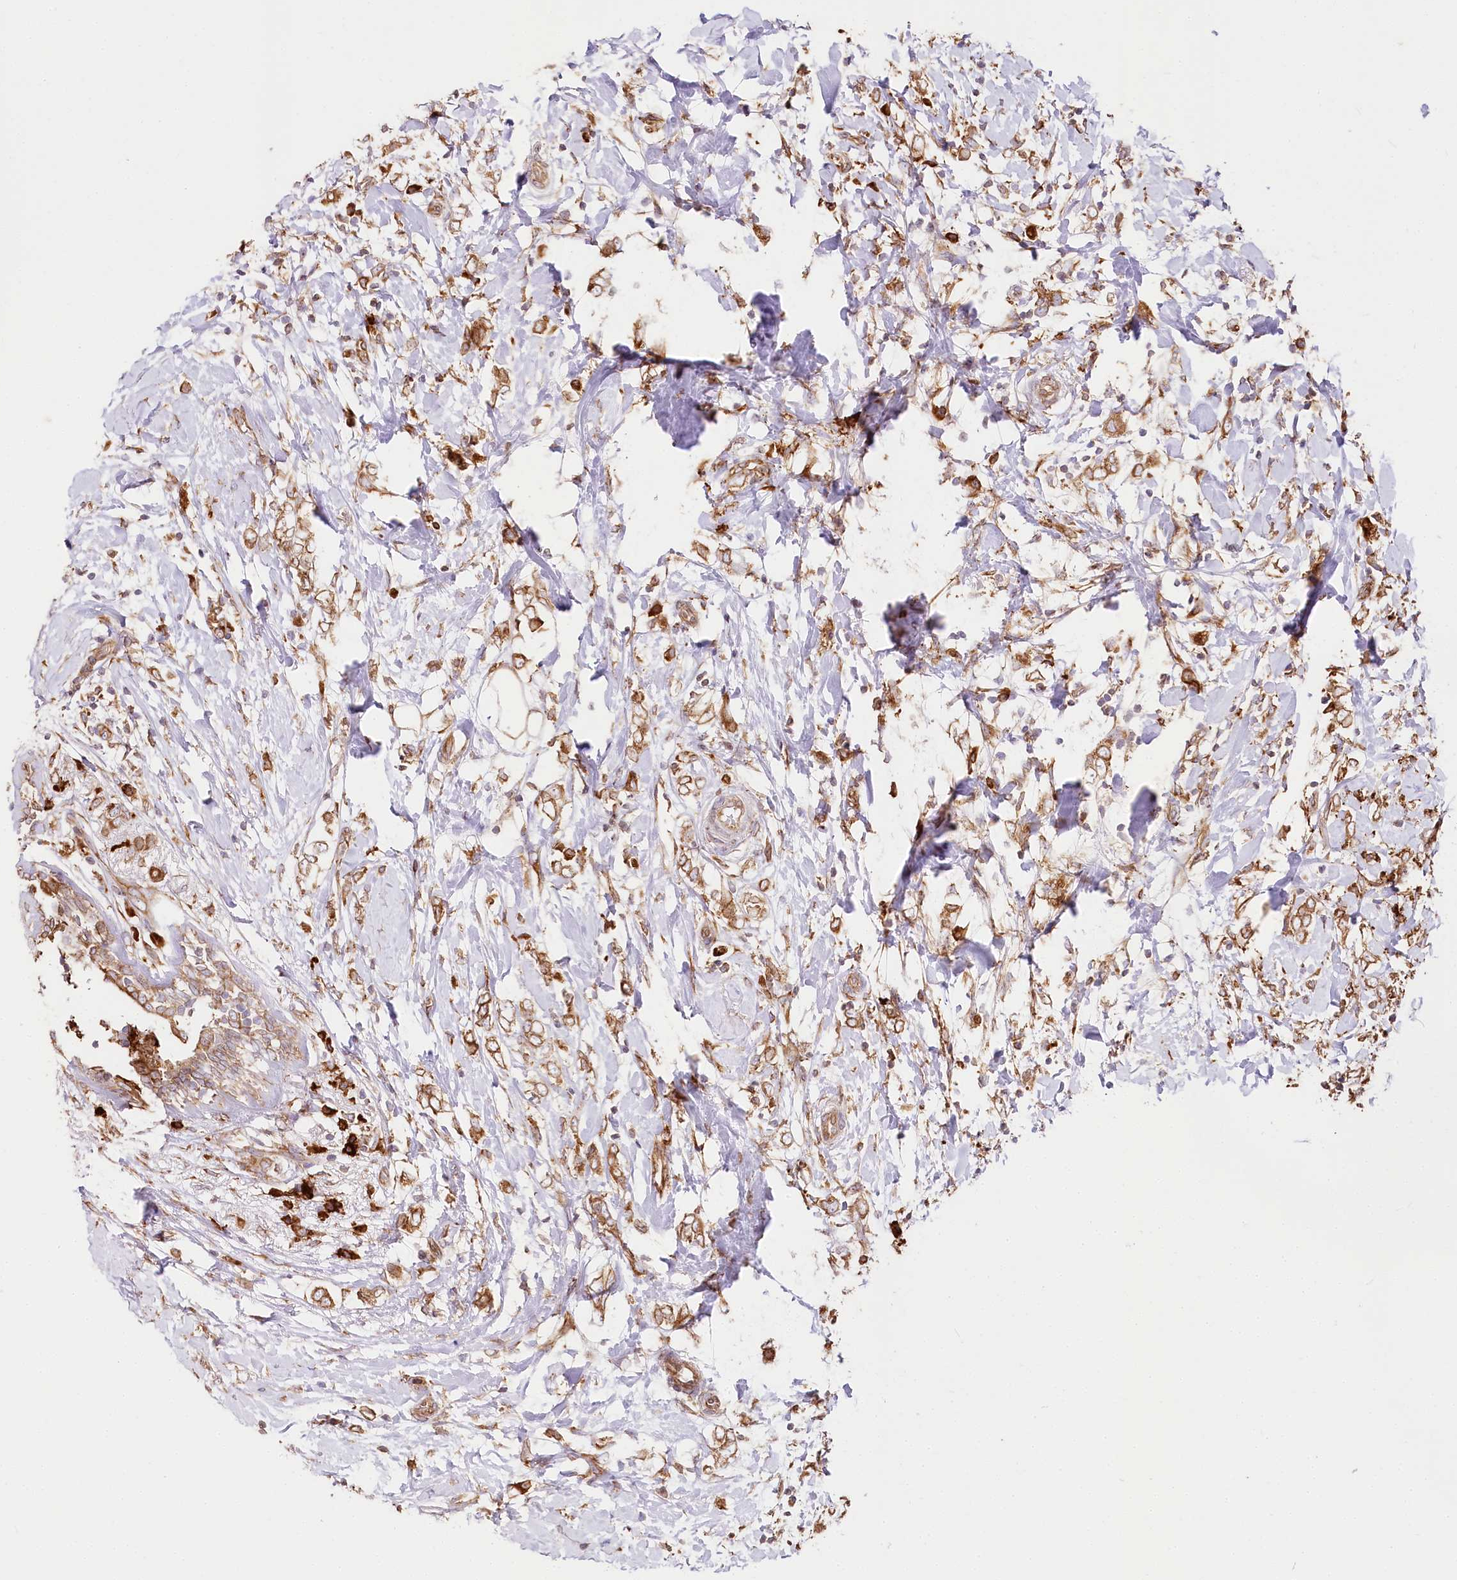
{"staining": {"intensity": "moderate", "quantity": ">75%", "location": "cytoplasmic/membranous"}, "tissue": "breast cancer", "cell_type": "Tumor cells", "image_type": "cancer", "snomed": [{"axis": "morphology", "description": "Normal tissue, NOS"}, {"axis": "morphology", "description": "Lobular carcinoma"}, {"axis": "topography", "description": "Breast"}], "caption": "Immunohistochemistry photomicrograph of neoplastic tissue: human breast lobular carcinoma stained using immunohistochemistry reveals medium levels of moderate protein expression localized specifically in the cytoplasmic/membranous of tumor cells, appearing as a cytoplasmic/membranous brown color.", "gene": "CNPY2", "patient": {"sex": "female", "age": 47}}